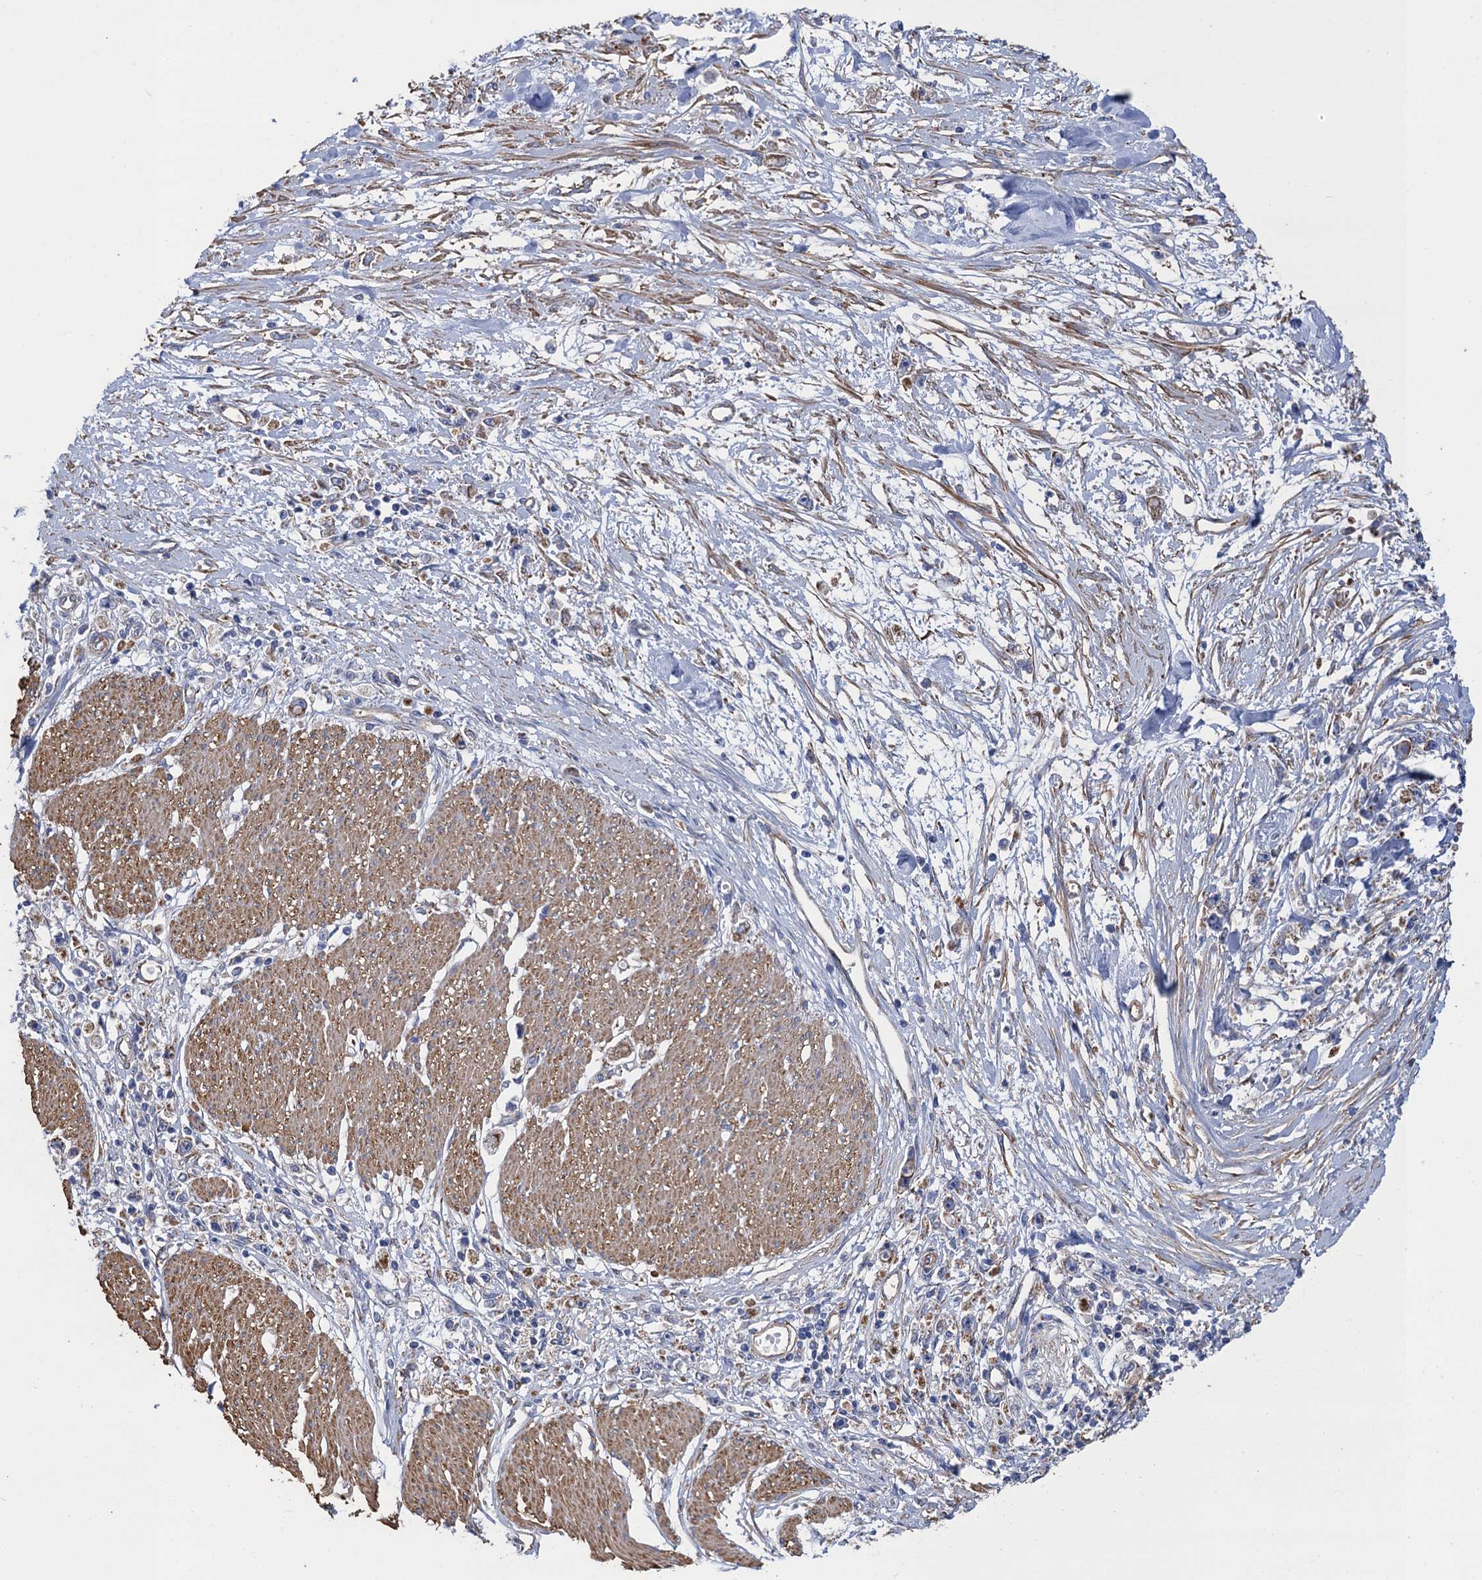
{"staining": {"intensity": "moderate", "quantity": "<25%", "location": "cytoplasmic/membranous"}, "tissue": "stomach cancer", "cell_type": "Tumor cells", "image_type": "cancer", "snomed": [{"axis": "morphology", "description": "Adenocarcinoma, NOS"}, {"axis": "topography", "description": "Stomach"}], "caption": "Protein expression analysis of human stomach adenocarcinoma reveals moderate cytoplasmic/membranous positivity in about <25% of tumor cells. The staining was performed using DAB to visualize the protein expression in brown, while the nuclei were stained in blue with hematoxylin (Magnification: 20x).", "gene": "GCSH", "patient": {"sex": "female", "age": 59}}